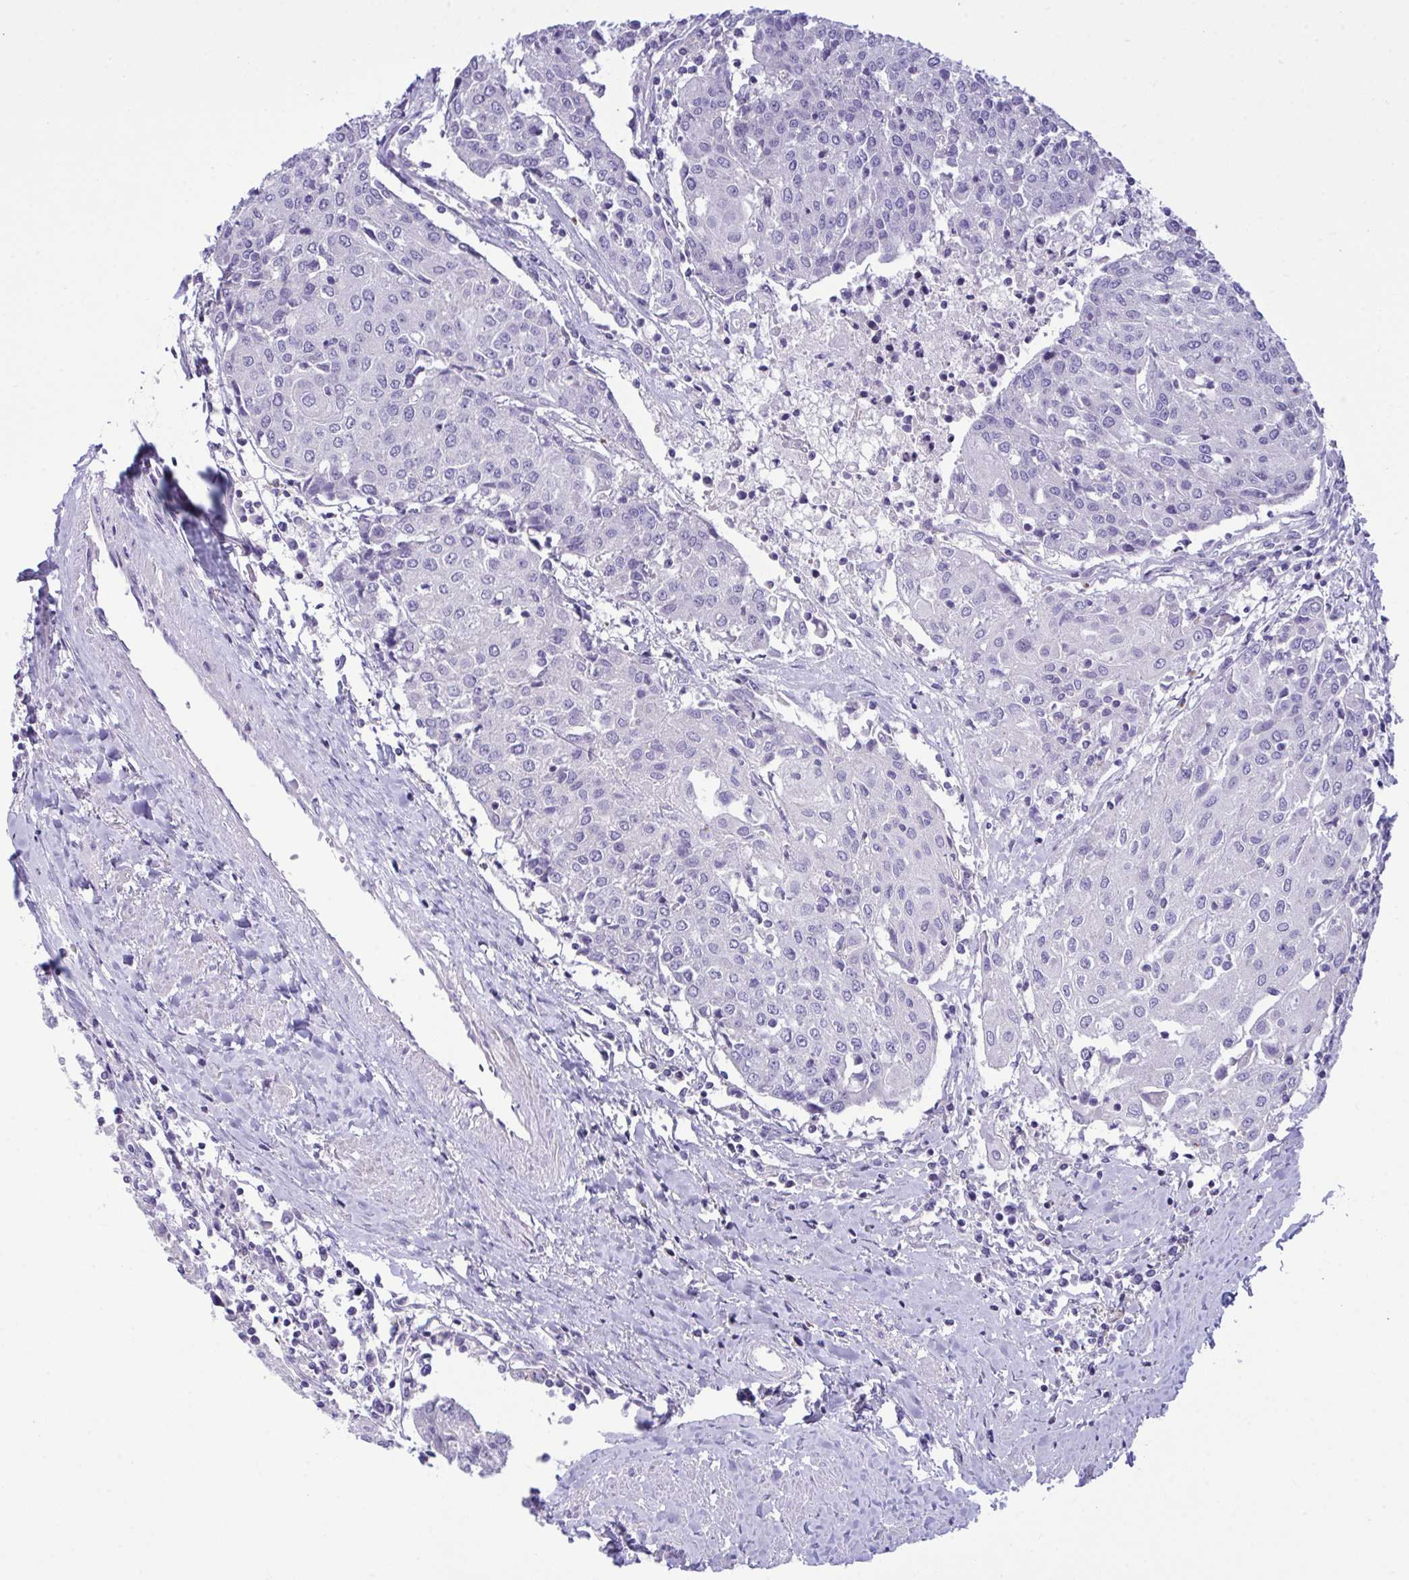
{"staining": {"intensity": "negative", "quantity": "none", "location": "none"}, "tissue": "urothelial cancer", "cell_type": "Tumor cells", "image_type": "cancer", "snomed": [{"axis": "morphology", "description": "Urothelial carcinoma, High grade"}, {"axis": "topography", "description": "Urinary bladder"}], "caption": "An immunohistochemistry micrograph of urothelial cancer is shown. There is no staining in tumor cells of urothelial cancer. Nuclei are stained in blue.", "gene": "WDR97", "patient": {"sex": "female", "age": 85}}